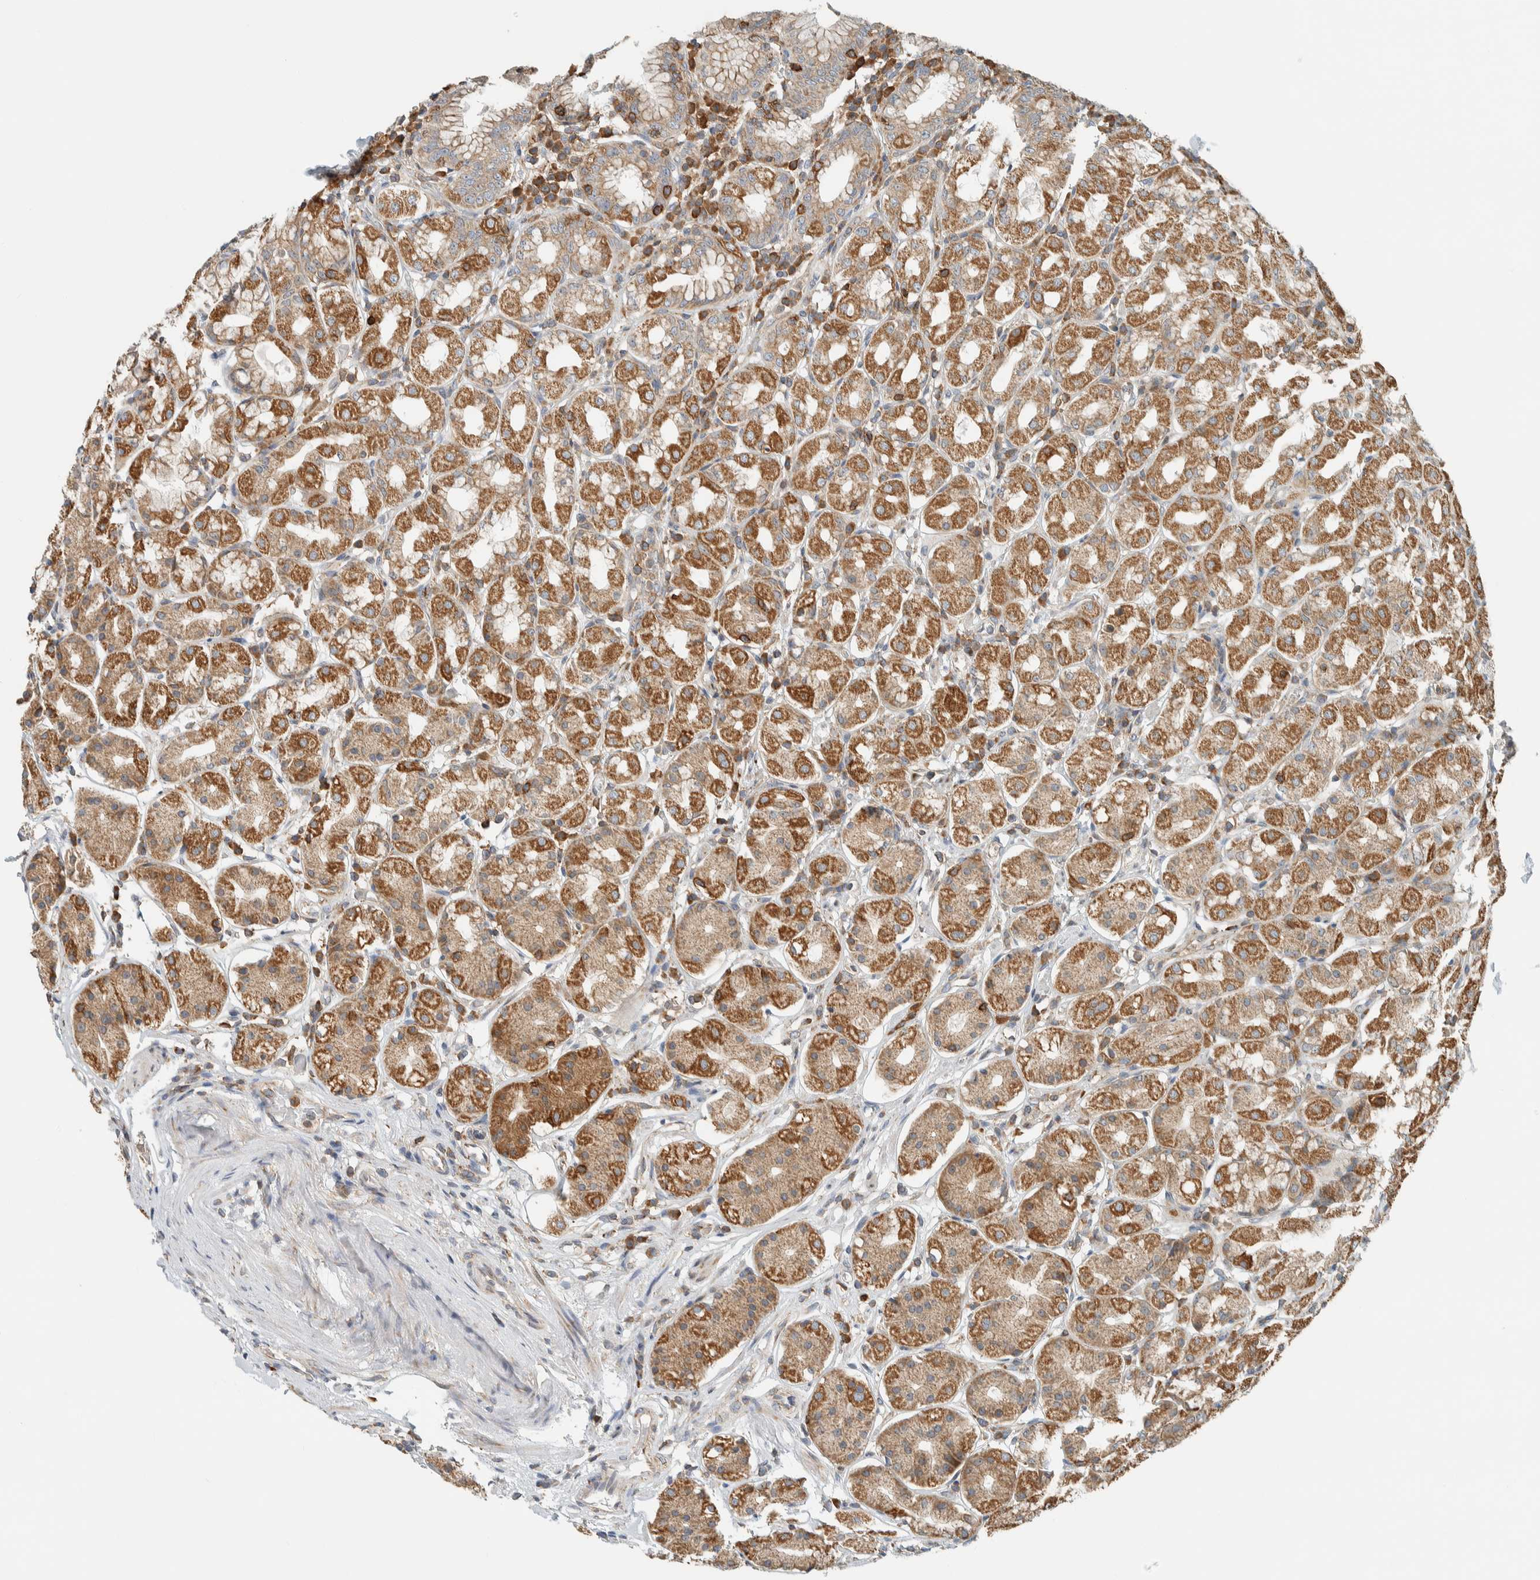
{"staining": {"intensity": "moderate", "quantity": ">75%", "location": "cytoplasmic/membranous"}, "tissue": "stomach", "cell_type": "Glandular cells", "image_type": "normal", "snomed": [{"axis": "morphology", "description": "Normal tissue, NOS"}, {"axis": "topography", "description": "Stomach"}, {"axis": "topography", "description": "Stomach, lower"}], "caption": "Protein analysis of normal stomach demonstrates moderate cytoplasmic/membranous expression in about >75% of glandular cells.", "gene": "CCDC57", "patient": {"sex": "female", "age": 56}}